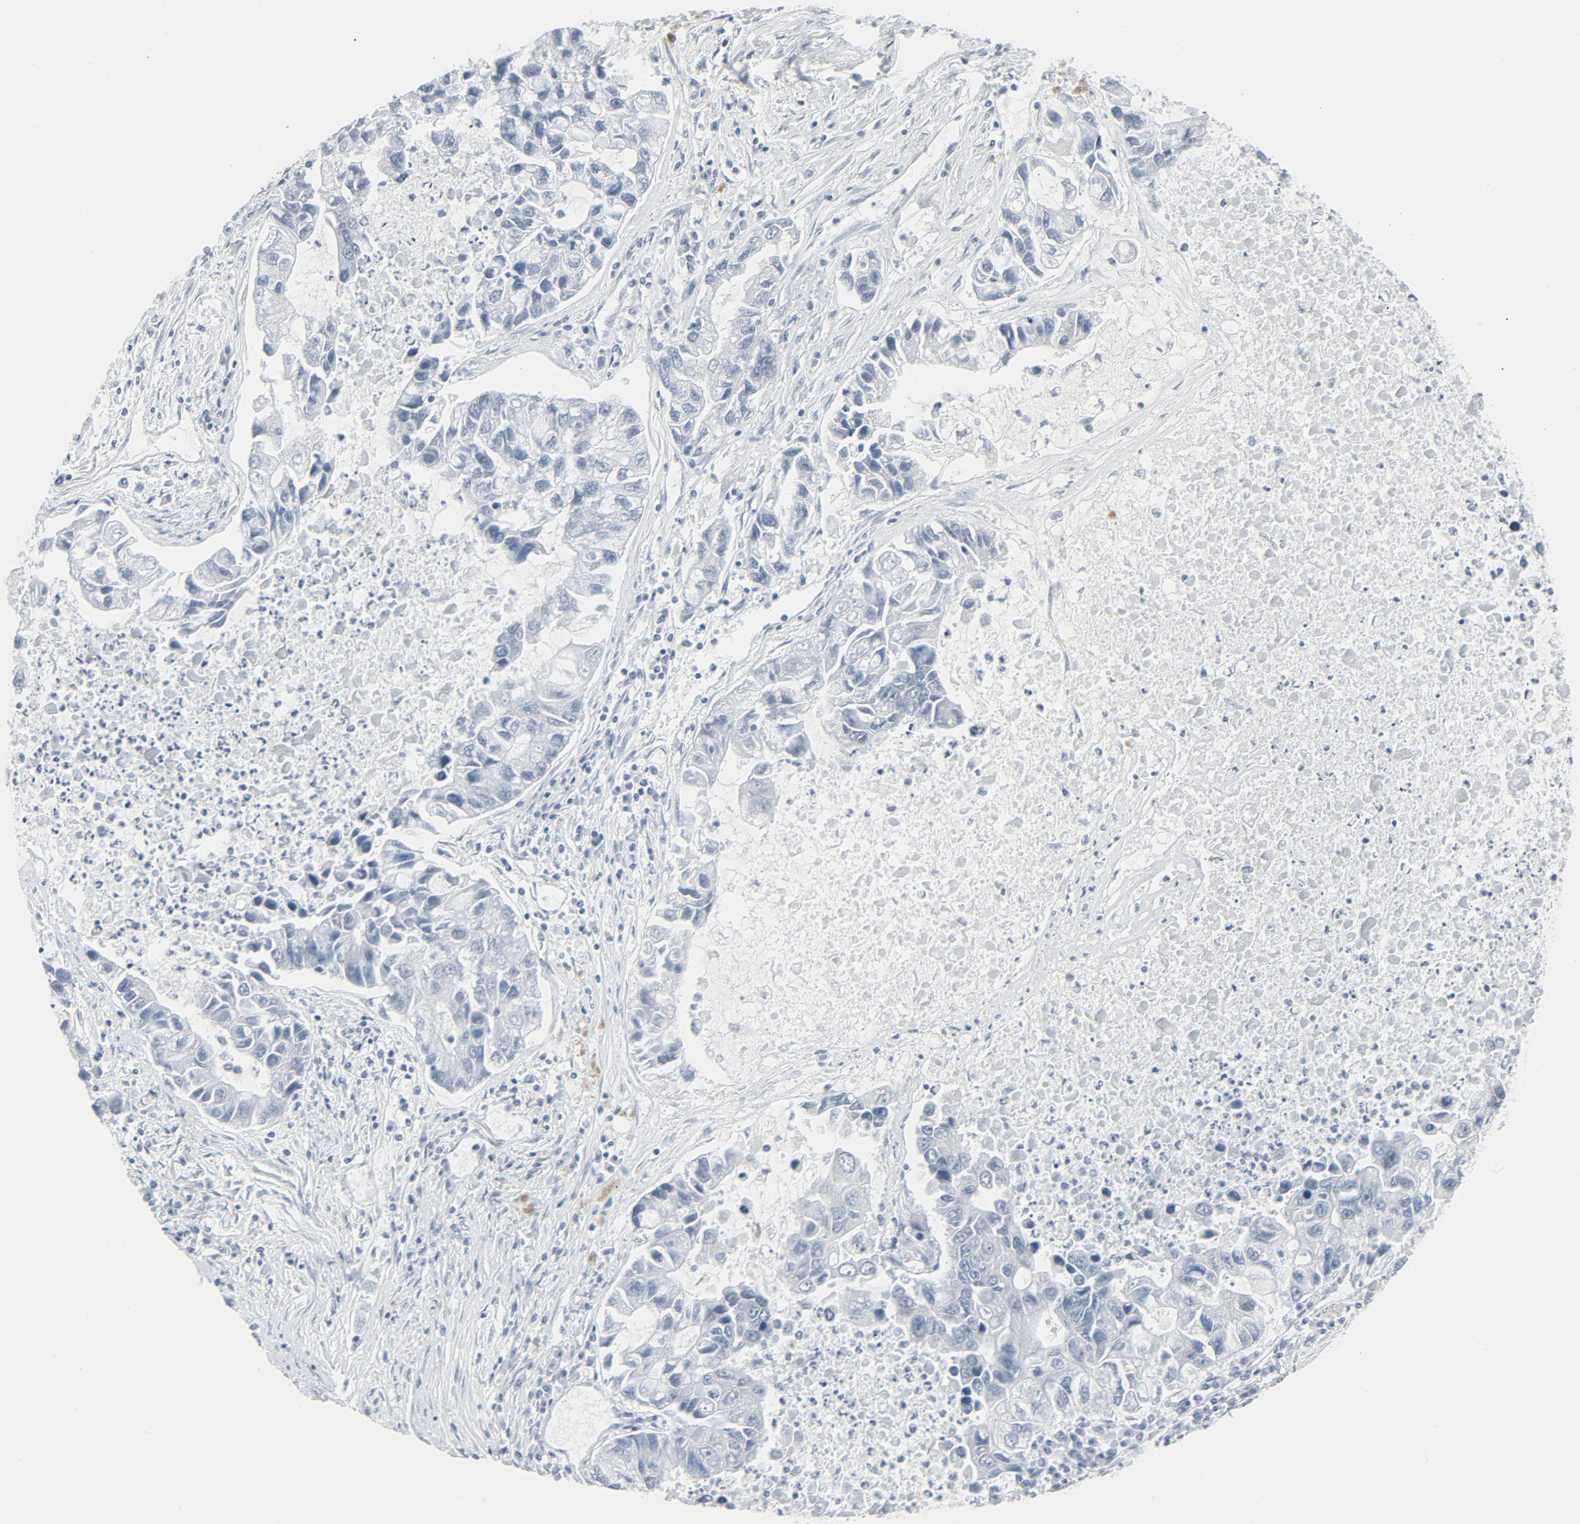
{"staining": {"intensity": "negative", "quantity": "none", "location": "none"}, "tissue": "lung cancer", "cell_type": "Tumor cells", "image_type": "cancer", "snomed": [{"axis": "morphology", "description": "Adenocarcinoma, NOS"}, {"axis": "topography", "description": "Lung"}], "caption": "Lung cancer (adenocarcinoma) was stained to show a protein in brown. There is no significant positivity in tumor cells.", "gene": "FGFR3", "patient": {"sex": "female", "age": 51}}